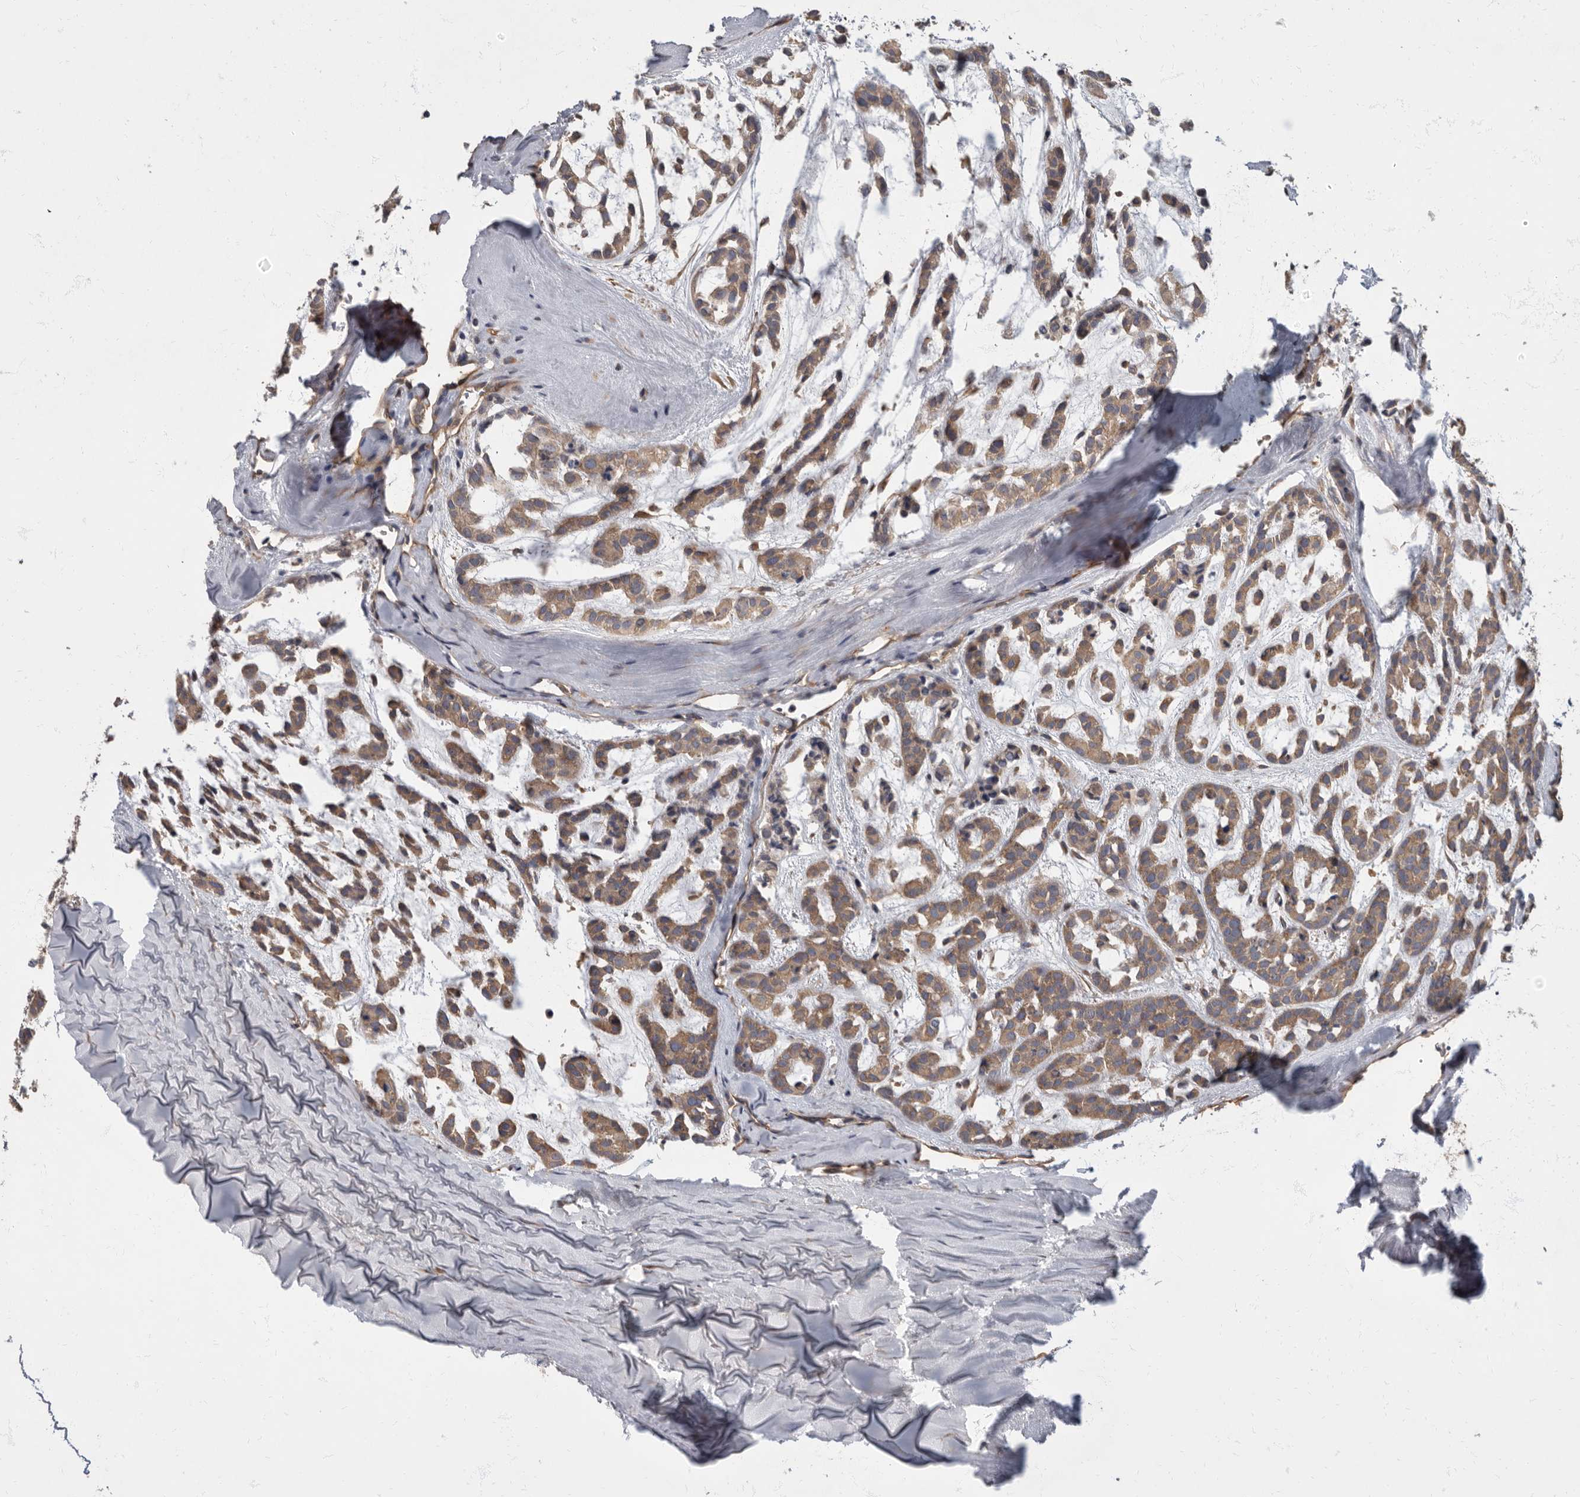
{"staining": {"intensity": "moderate", "quantity": ">75%", "location": "cytoplasmic/membranous"}, "tissue": "head and neck cancer", "cell_type": "Tumor cells", "image_type": "cancer", "snomed": [{"axis": "morphology", "description": "Adenocarcinoma, NOS"}, {"axis": "morphology", "description": "Adenoma, NOS"}, {"axis": "topography", "description": "Head-Neck"}], "caption": "Immunohistochemical staining of human head and neck adenoma shows medium levels of moderate cytoplasmic/membranous protein positivity in approximately >75% of tumor cells.", "gene": "PDK1", "patient": {"sex": "female", "age": 55}}